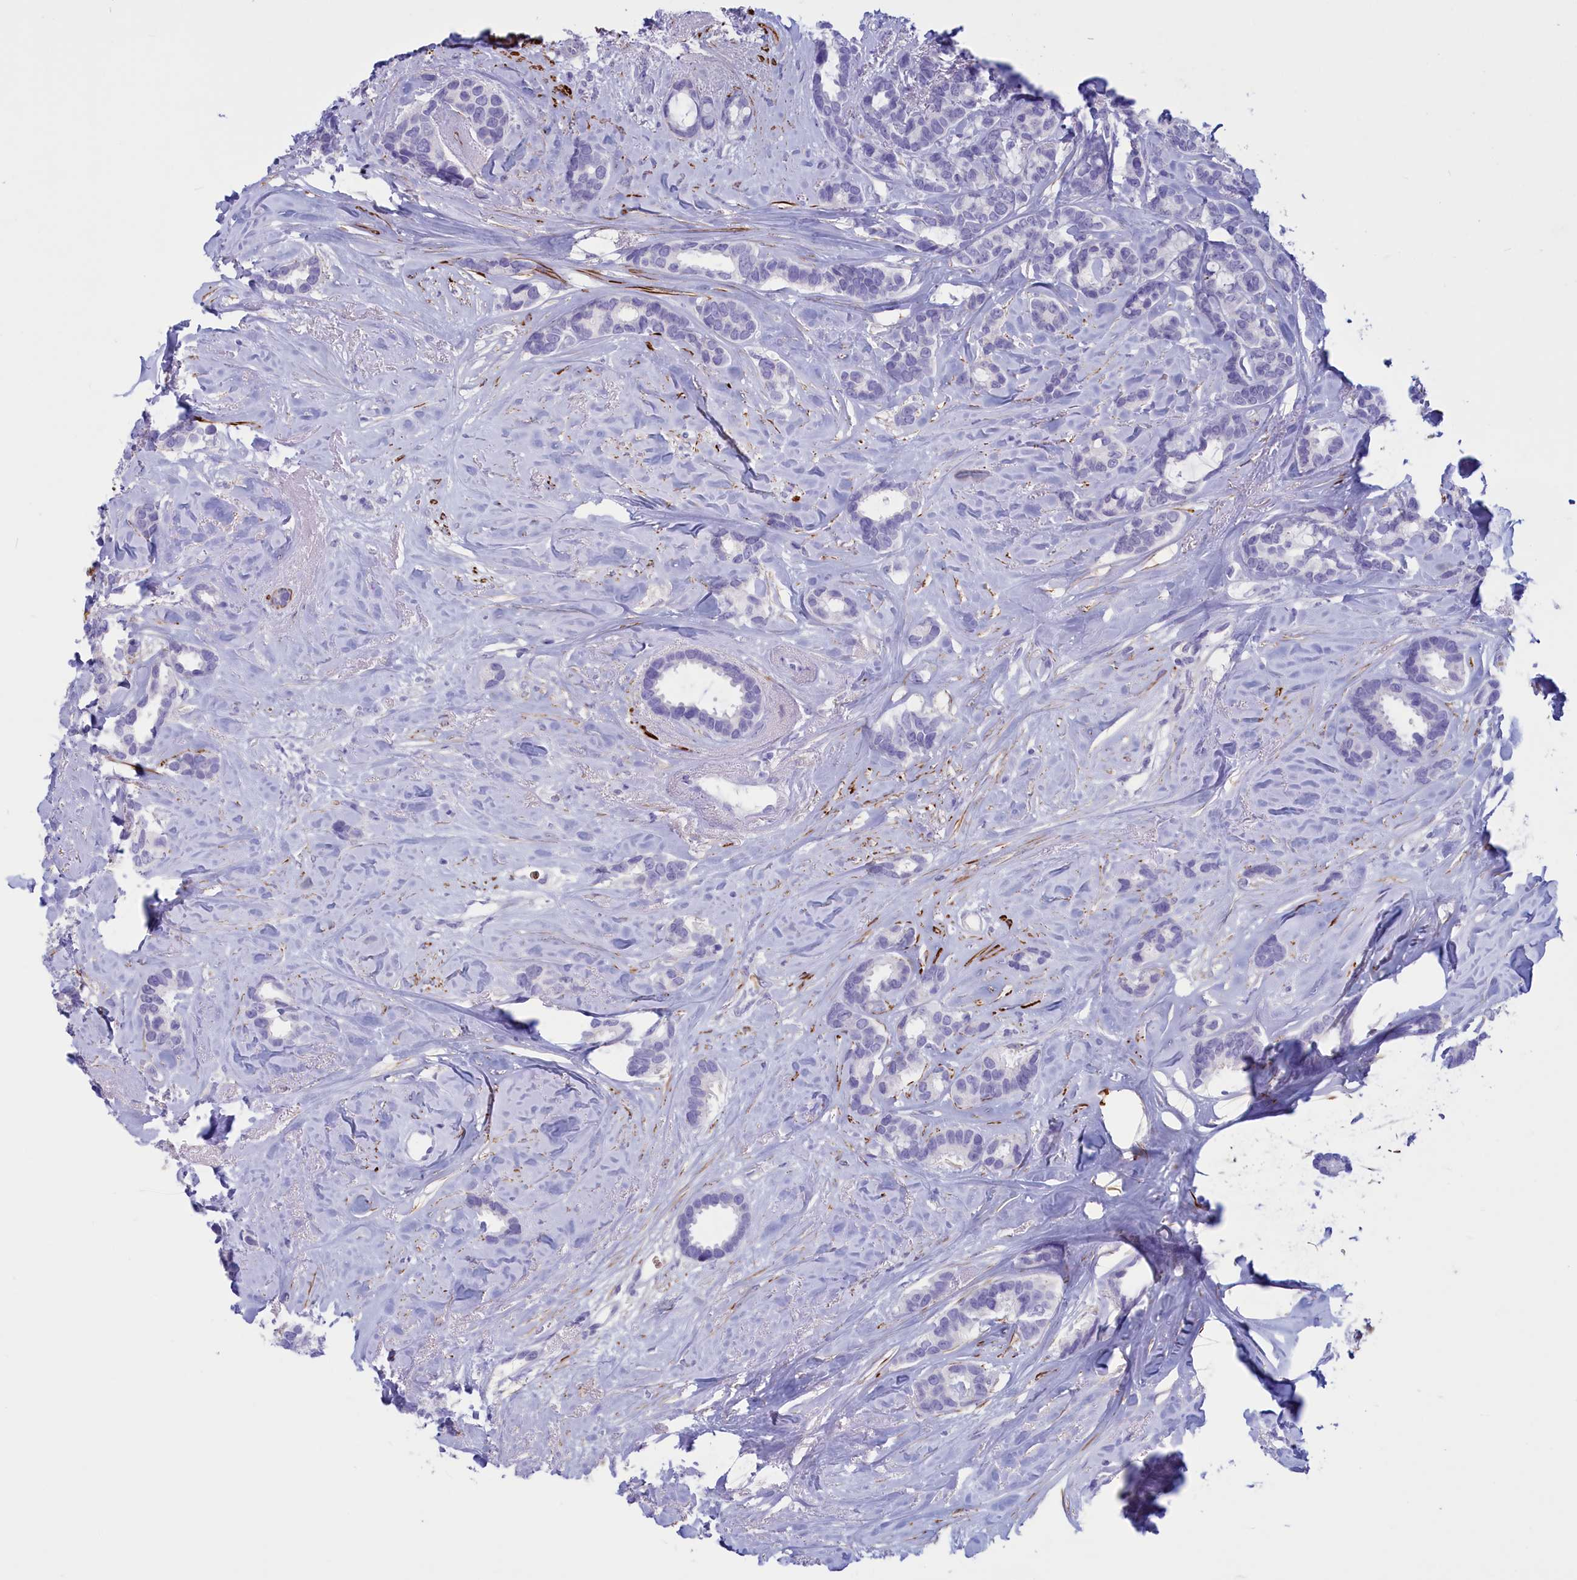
{"staining": {"intensity": "negative", "quantity": "none", "location": "none"}, "tissue": "breast cancer", "cell_type": "Tumor cells", "image_type": "cancer", "snomed": [{"axis": "morphology", "description": "Duct carcinoma"}, {"axis": "topography", "description": "Breast"}], "caption": "High power microscopy photomicrograph of an immunohistochemistry (IHC) micrograph of infiltrating ductal carcinoma (breast), revealing no significant positivity in tumor cells.", "gene": "GAPDHS", "patient": {"sex": "female", "age": 87}}